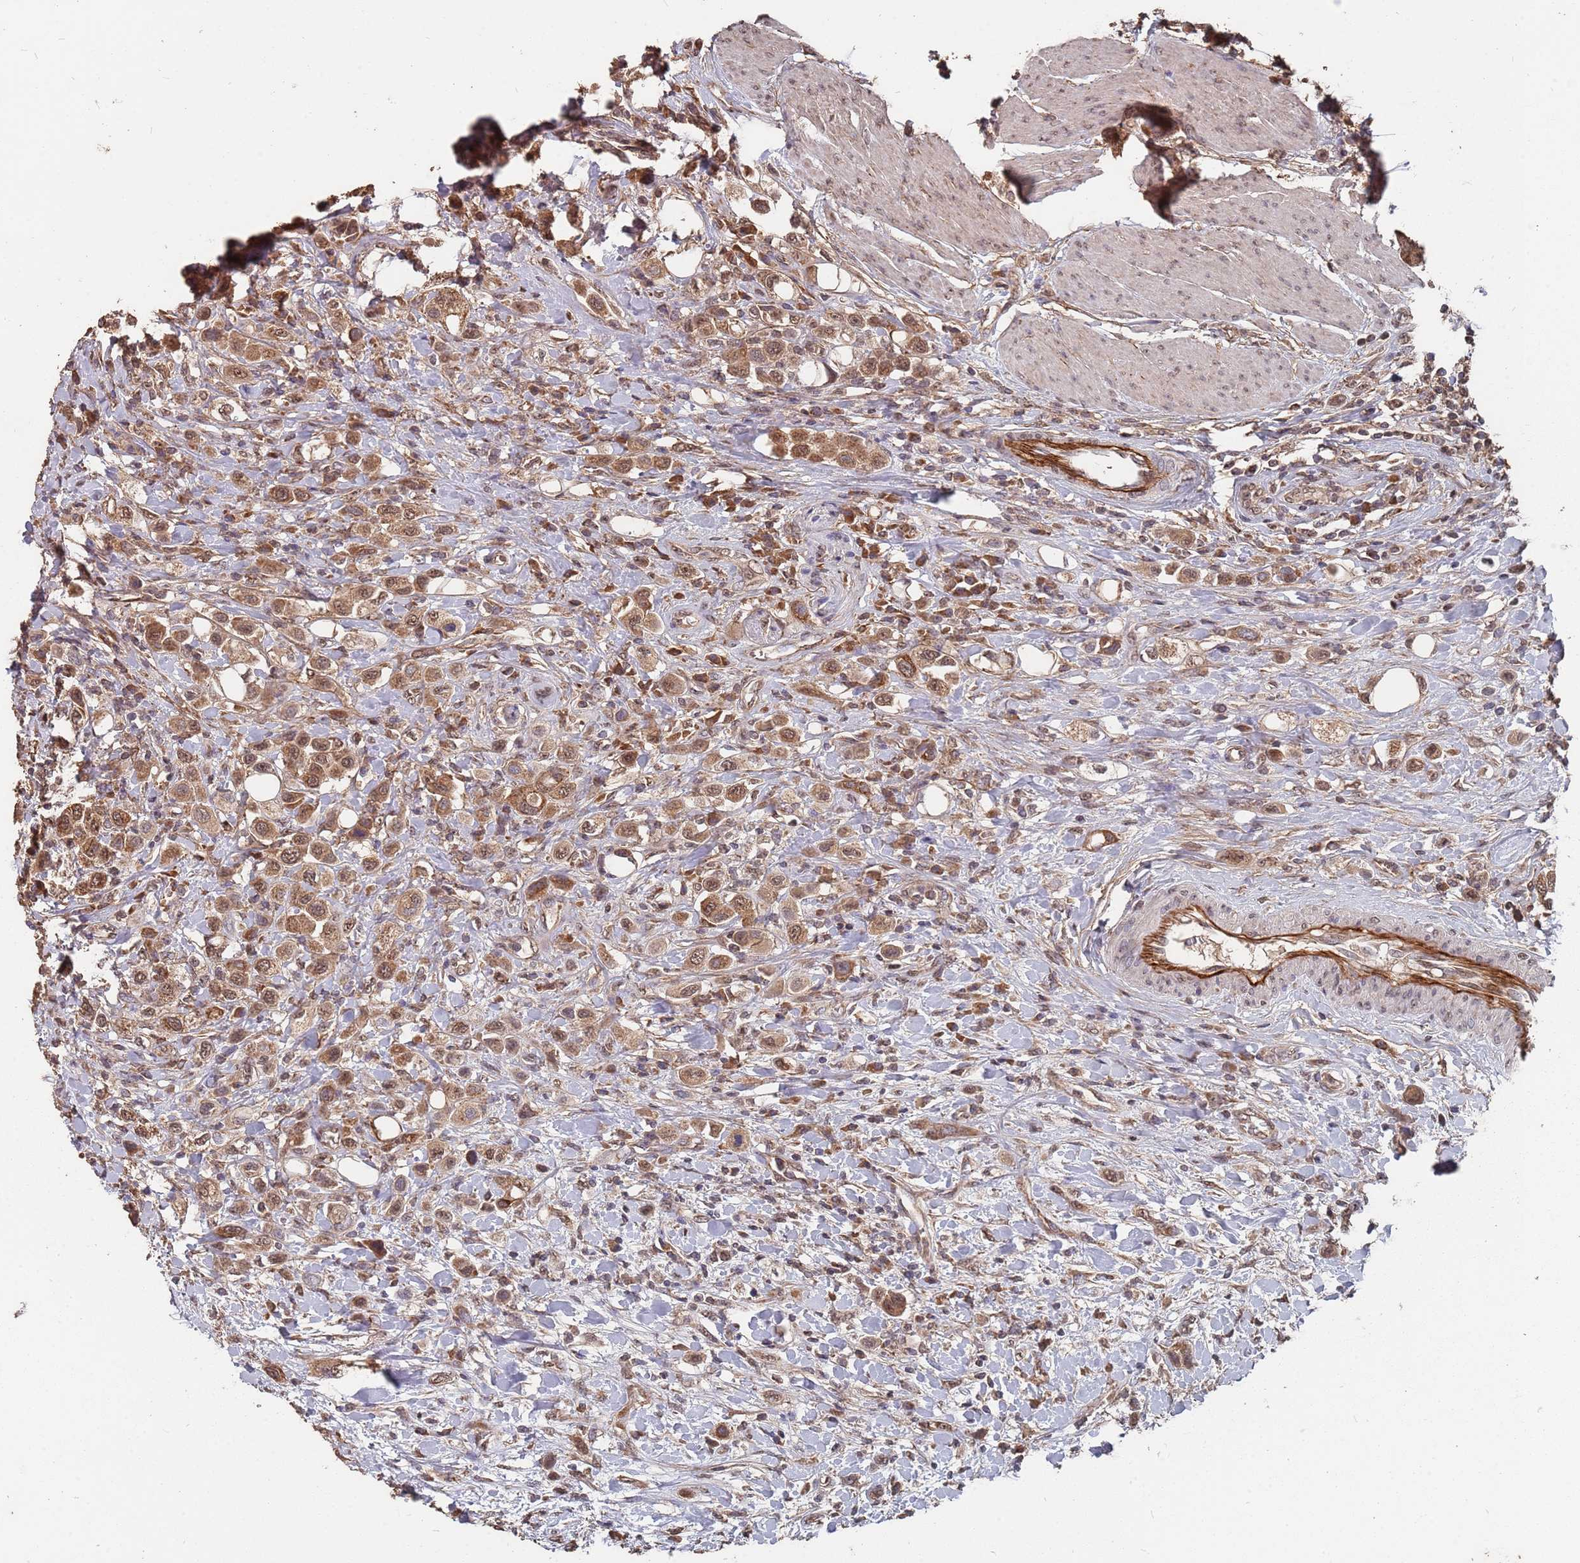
{"staining": {"intensity": "moderate", "quantity": ">75%", "location": "cytoplasmic/membranous,nuclear"}, "tissue": "urothelial cancer", "cell_type": "Tumor cells", "image_type": "cancer", "snomed": [{"axis": "morphology", "description": "Urothelial carcinoma, High grade"}, {"axis": "topography", "description": "Urinary bladder"}], "caption": "Human urothelial cancer stained with a protein marker reveals moderate staining in tumor cells.", "gene": "PRORP", "patient": {"sex": "male", "age": 50}}